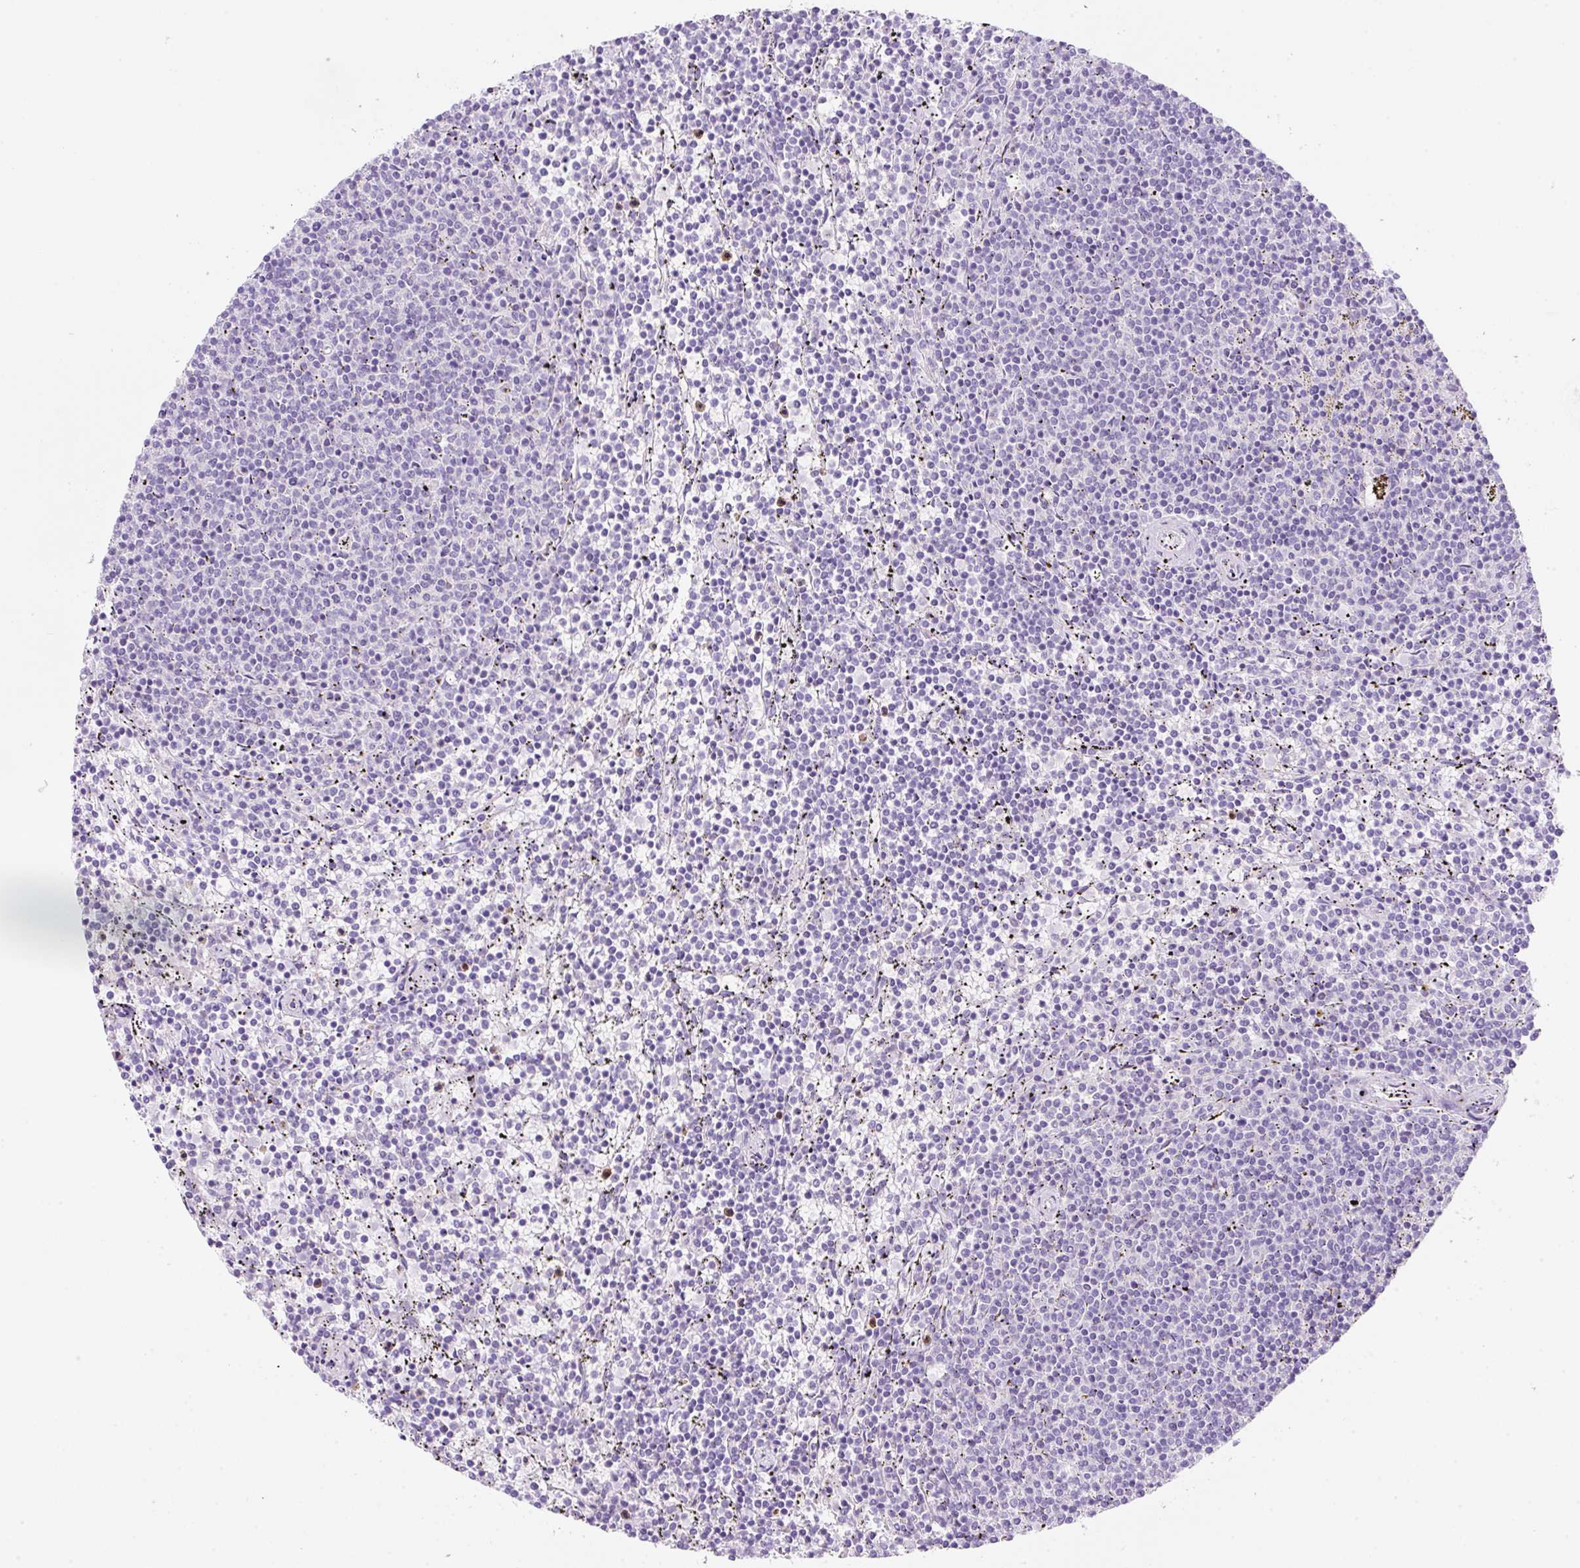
{"staining": {"intensity": "negative", "quantity": "none", "location": "none"}, "tissue": "lymphoma", "cell_type": "Tumor cells", "image_type": "cancer", "snomed": [{"axis": "morphology", "description": "Malignant lymphoma, non-Hodgkin's type, Low grade"}, {"axis": "topography", "description": "Spleen"}], "caption": "This is an immunohistochemistry histopathology image of human malignant lymphoma, non-Hodgkin's type (low-grade). There is no staining in tumor cells.", "gene": "NDST3", "patient": {"sex": "female", "age": 50}}